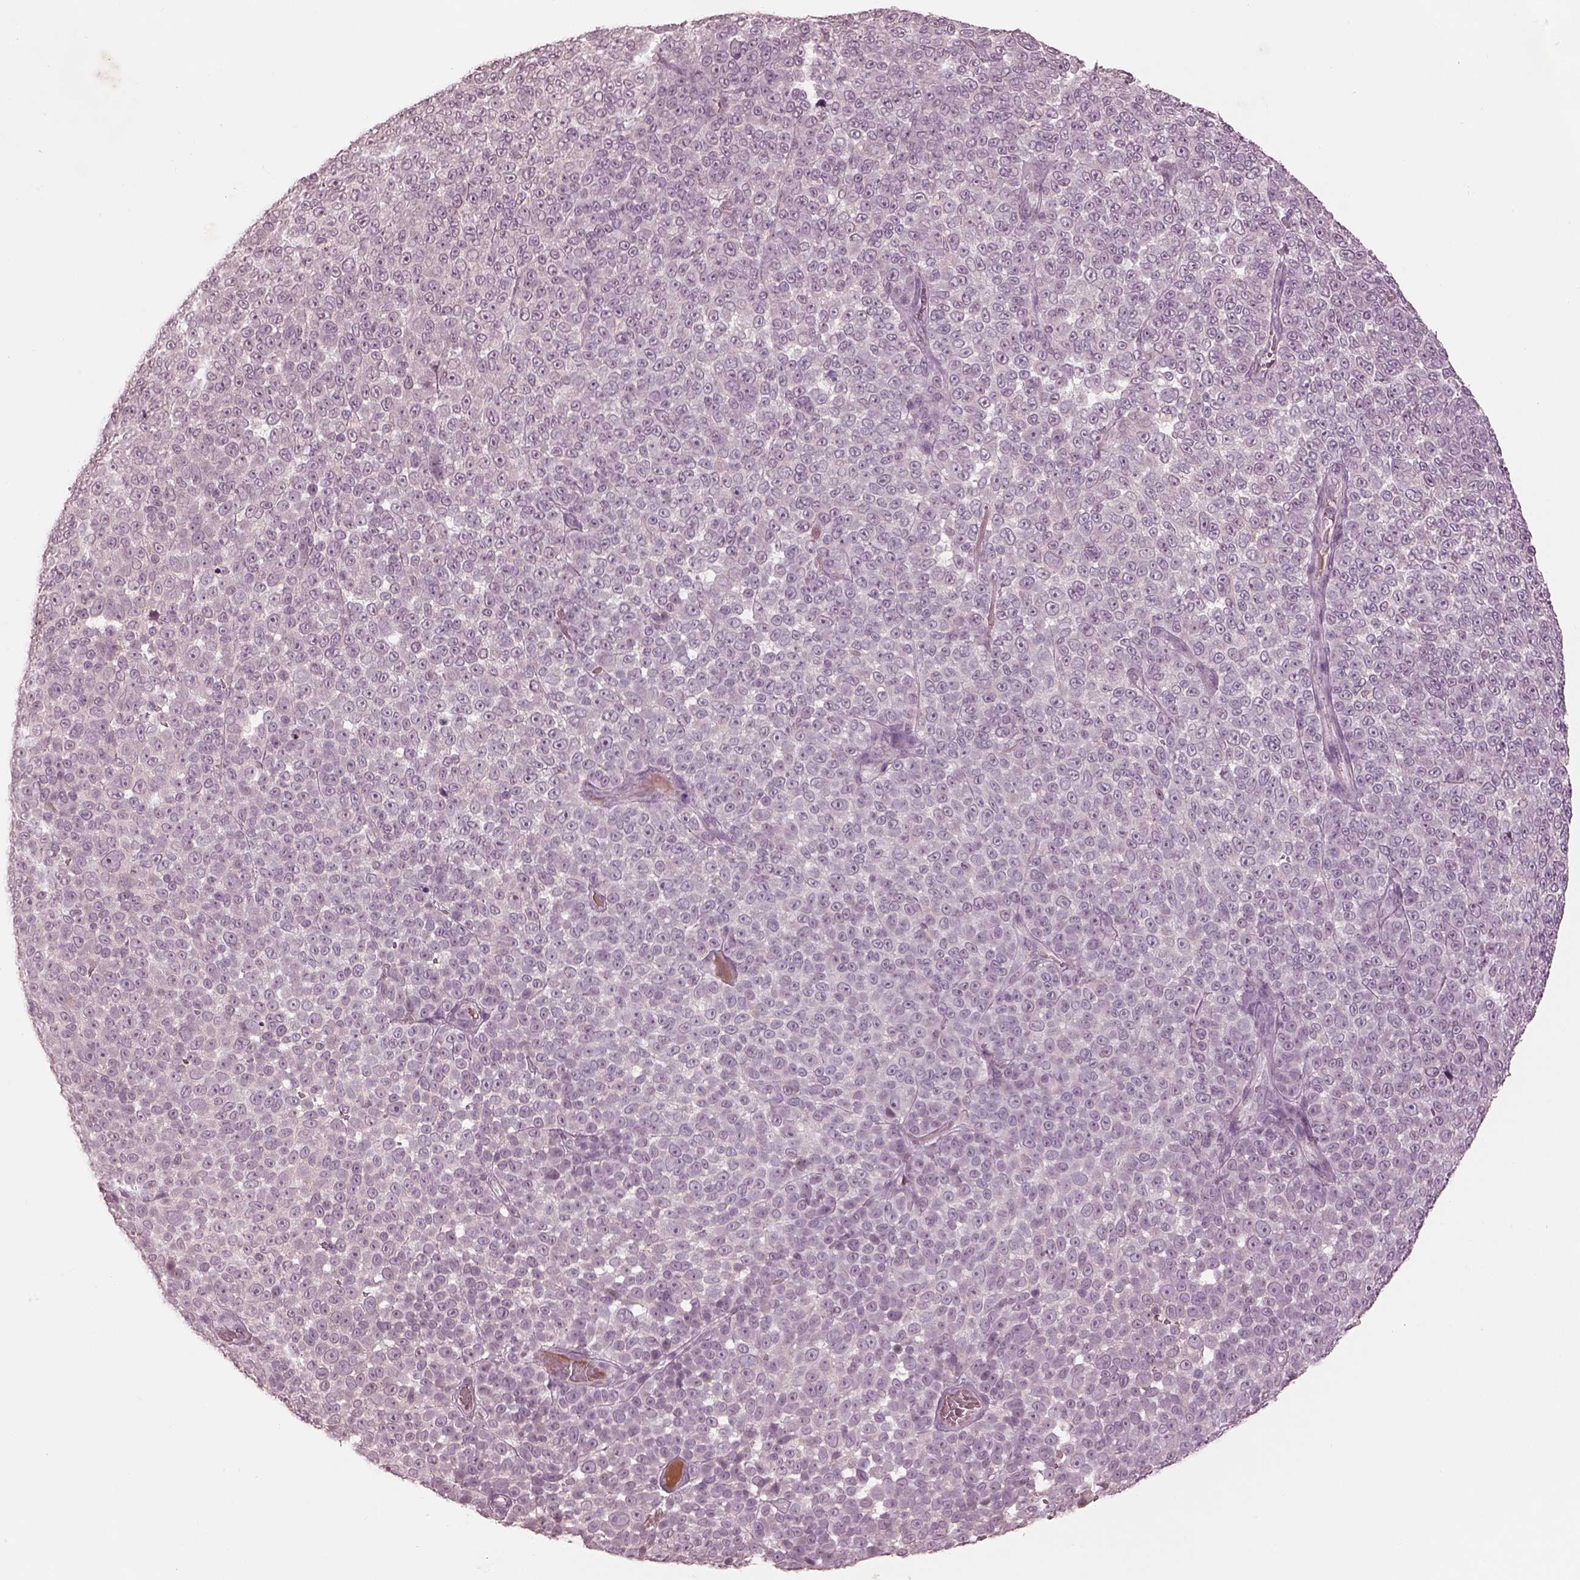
{"staining": {"intensity": "negative", "quantity": "none", "location": "none"}, "tissue": "melanoma", "cell_type": "Tumor cells", "image_type": "cancer", "snomed": [{"axis": "morphology", "description": "Malignant melanoma, NOS"}, {"axis": "topography", "description": "Skin"}], "caption": "This histopathology image is of malignant melanoma stained with immunohistochemistry (IHC) to label a protein in brown with the nuclei are counter-stained blue. There is no expression in tumor cells.", "gene": "KCNA2", "patient": {"sex": "female", "age": 95}}